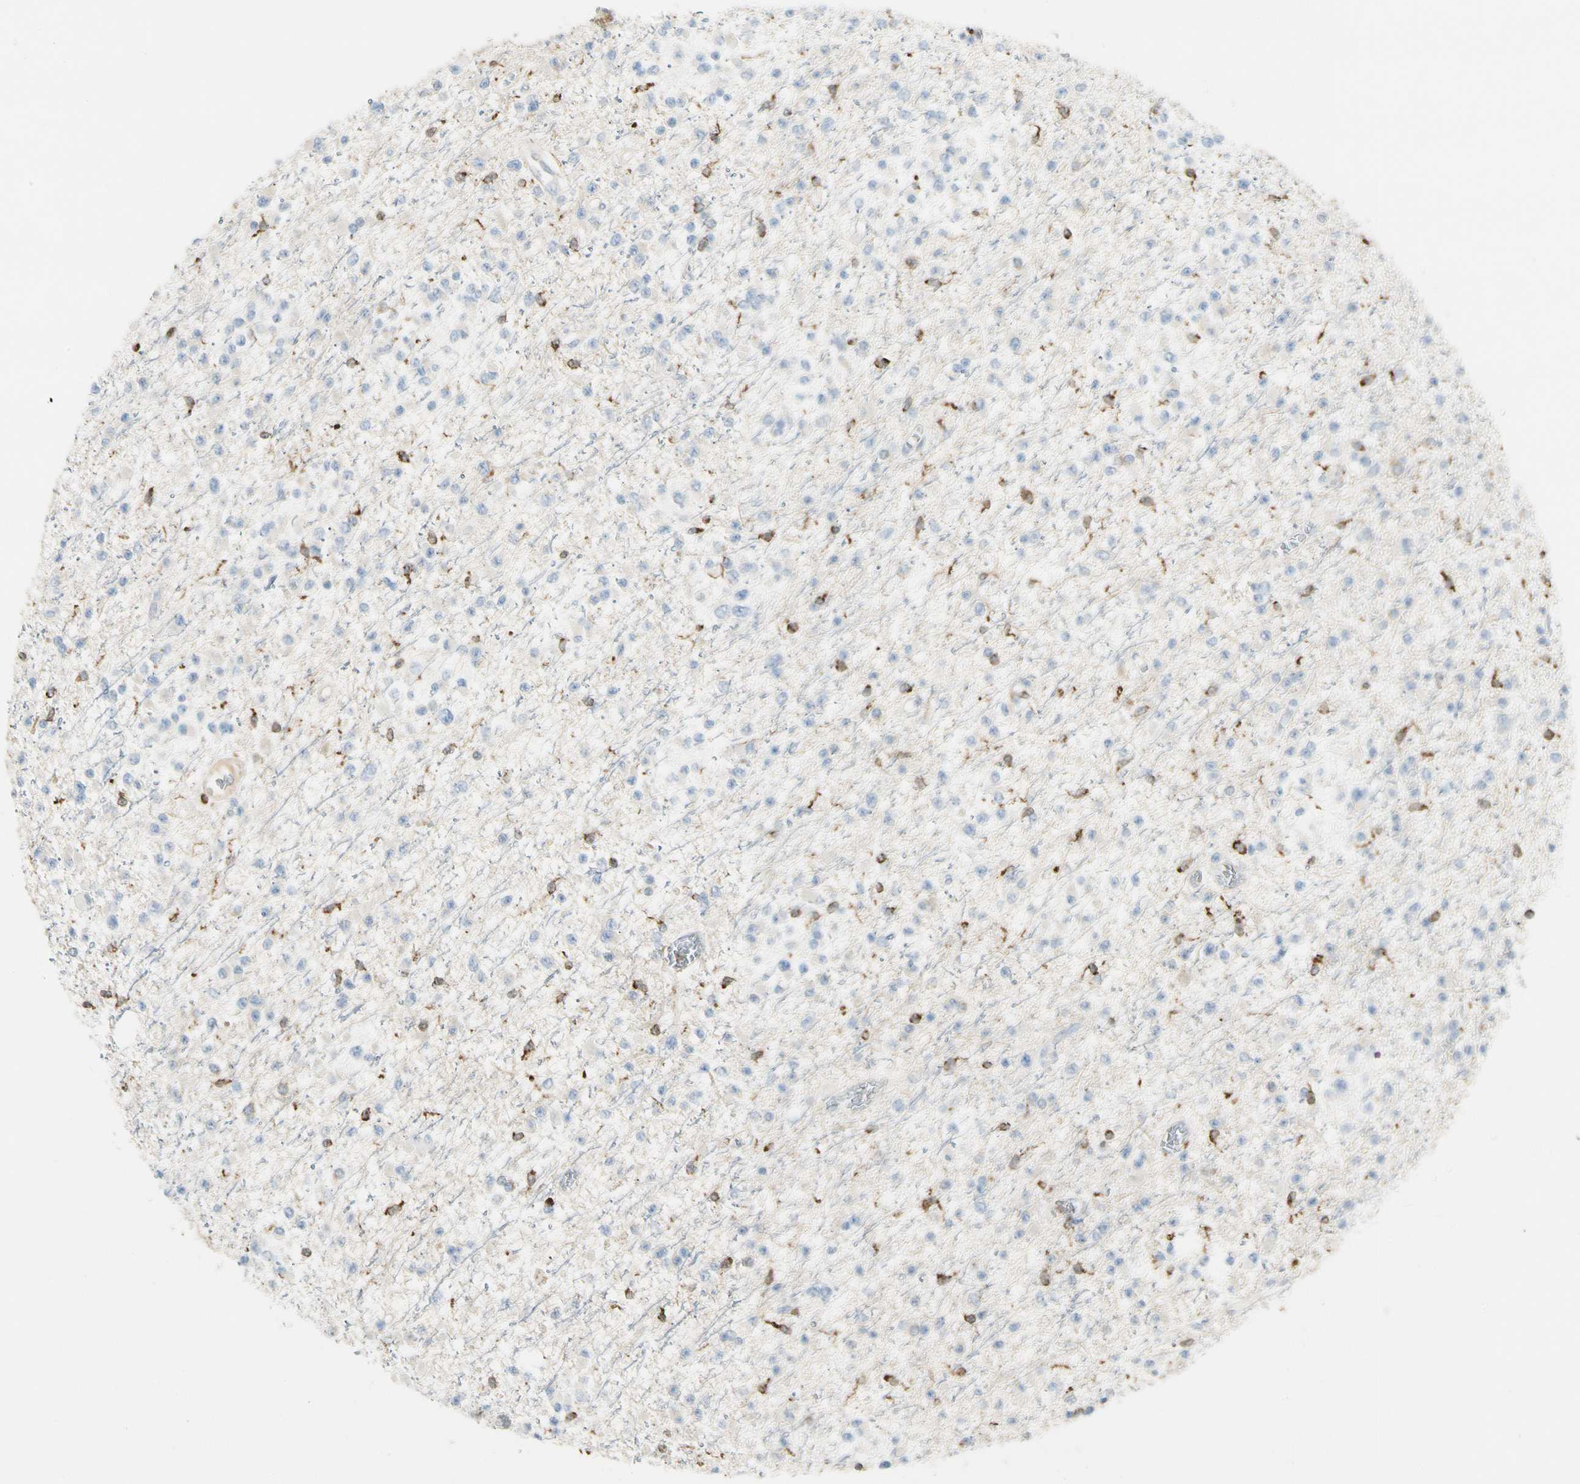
{"staining": {"intensity": "negative", "quantity": "none", "location": "none"}, "tissue": "glioma", "cell_type": "Tumor cells", "image_type": "cancer", "snomed": [{"axis": "morphology", "description": "Glioma, malignant, Low grade"}, {"axis": "topography", "description": "Brain"}], "caption": "Tumor cells are negative for brown protein staining in malignant low-grade glioma.", "gene": "LPCAT2", "patient": {"sex": "female", "age": 22}}